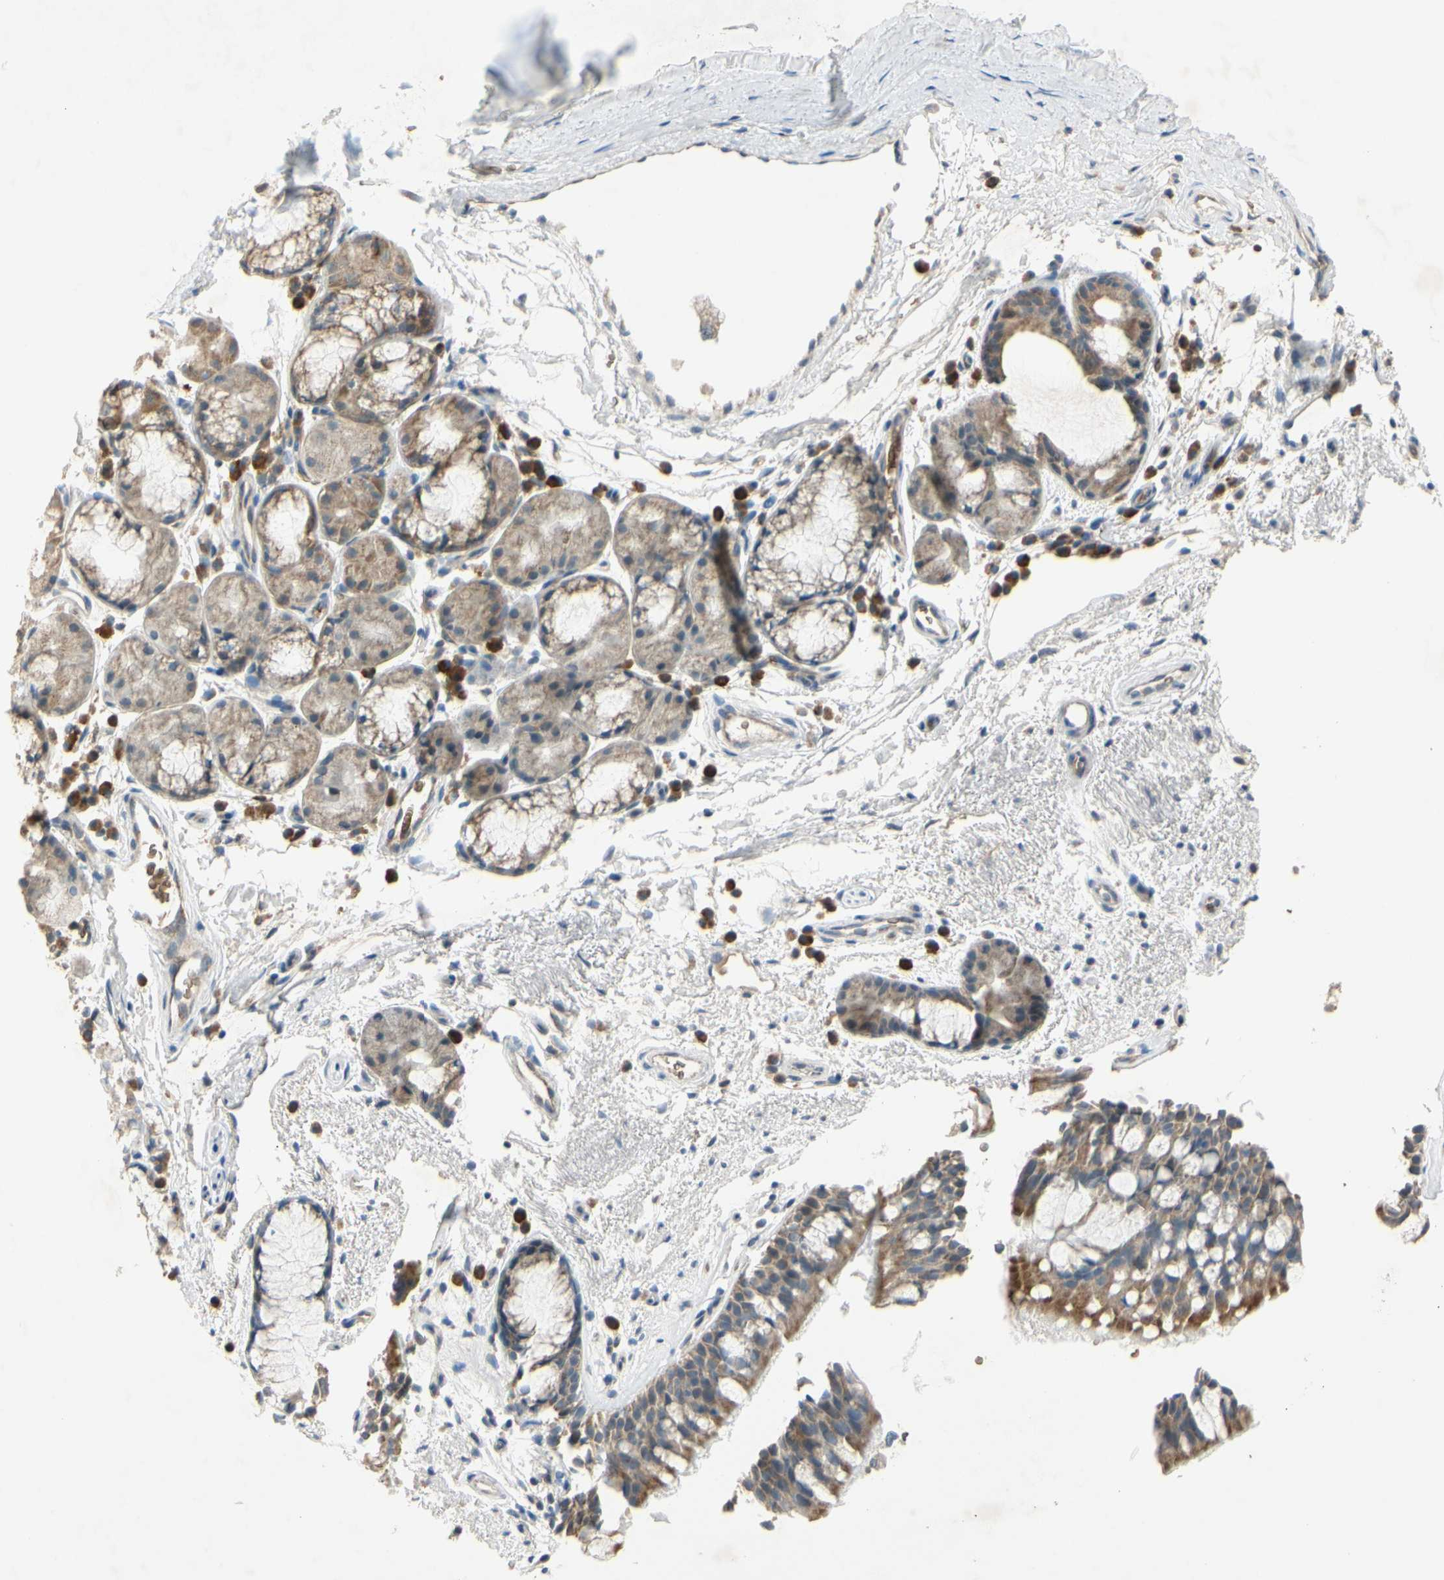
{"staining": {"intensity": "moderate", "quantity": ">75%", "location": "cytoplasmic/membranous"}, "tissue": "bronchus", "cell_type": "Respiratory epithelial cells", "image_type": "normal", "snomed": [{"axis": "morphology", "description": "Normal tissue, NOS"}, {"axis": "topography", "description": "Bronchus"}], "caption": "Protein expression analysis of unremarkable bronchus exhibits moderate cytoplasmic/membranous expression in about >75% of respiratory epithelial cells.", "gene": "GYPC", "patient": {"sex": "female", "age": 54}}